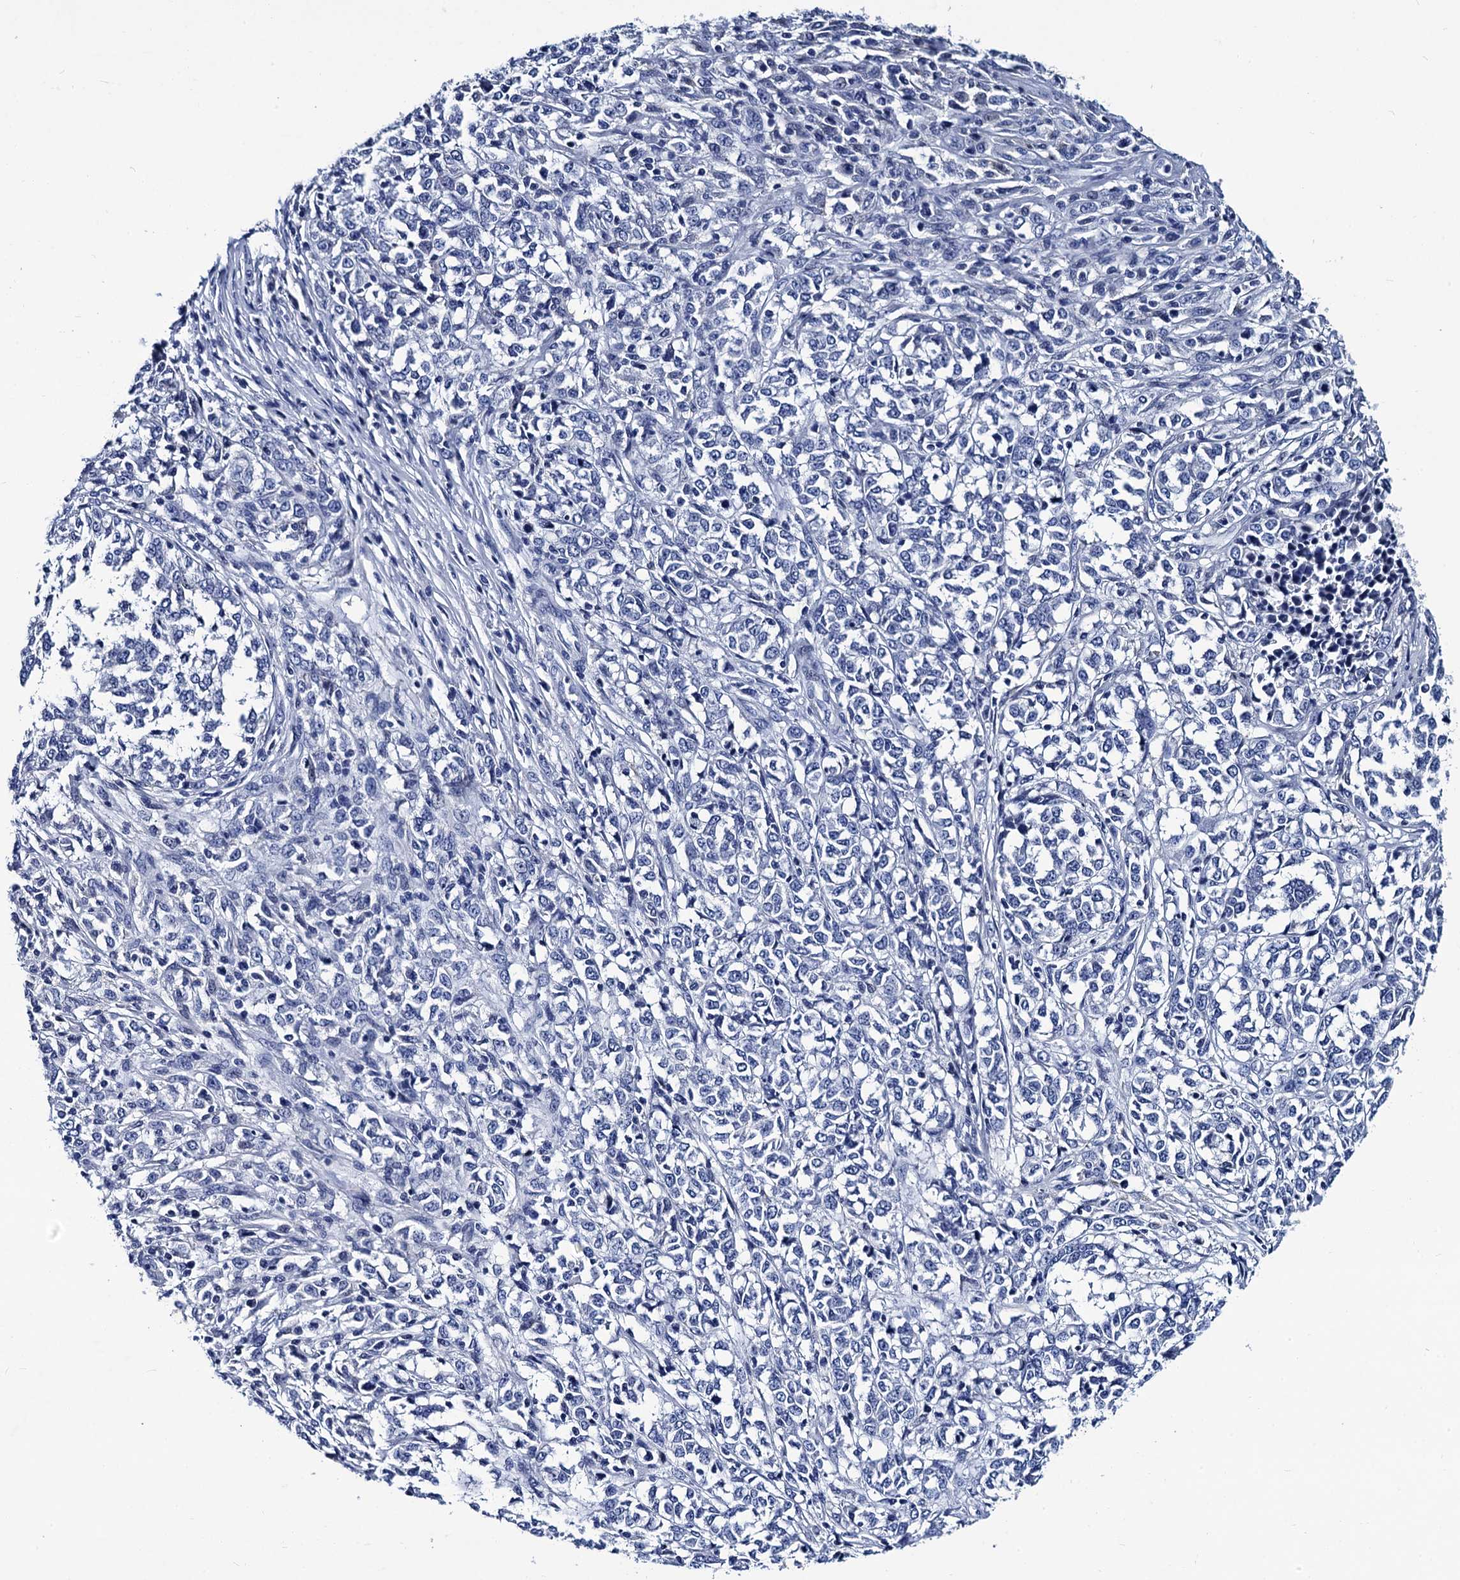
{"staining": {"intensity": "negative", "quantity": "none", "location": "none"}, "tissue": "melanoma", "cell_type": "Tumor cells", "image_type": "cancer", "snomed": [{"axis": "morphology", "description": "Malignant melanoma, NOS"}, {"axis": "topography", "description": "Skin"}], "caption": "Immunohistochemistry (IHC) of human melanoma reveals no staining in tumor cells. (DAB IHC with hematoxylin counter stain).", "gene": "LRRC30", "patient": {"sex": "female", "age": 72}}